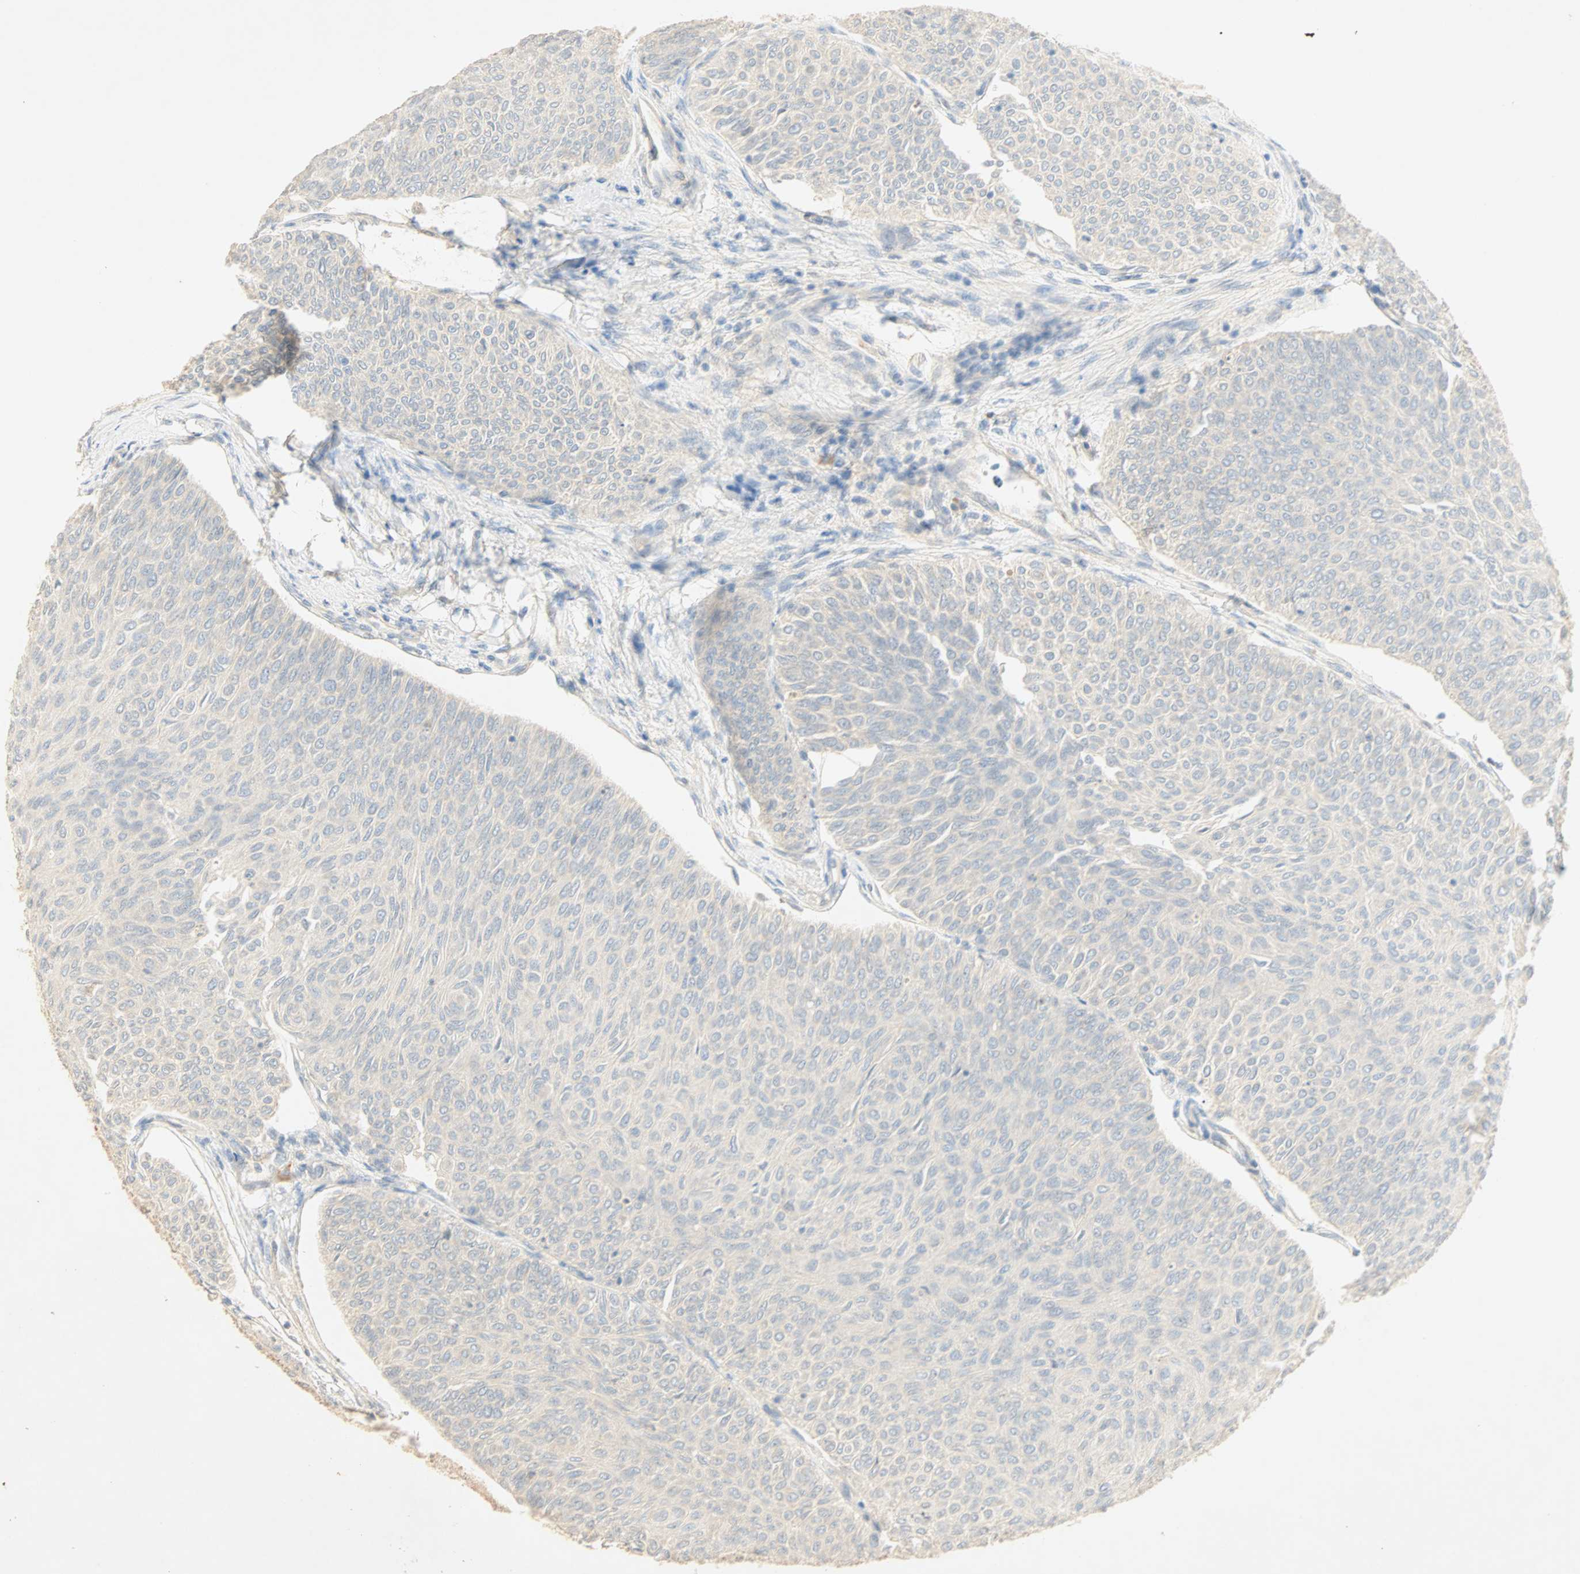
{"staining": {"intensity": "negative", "quantity": "none", "location": "none"}, "tissue": "urothelial cancer", "cell_type": "Tumor cells", "image_type": "cancer", "snomed": [{"axis": "morphology", "description": "Urothelial carcinoma, Low grade"}, {"axis": "topography", "description": "Urinary bladder"}], "caption": "Immunohistochemistry (IHC) of human urothelial carcinoma (low-grade) displays no expression in tumor cells. (Stains: DAB (3,3'-diaminobenzidine) immunohistochemistry with hematoxylin counter stain, Microscopy: brightfield microscopy at high magnification).", "gene": "SELENBP1", "patient": {"sex": "male", "age": 78}}